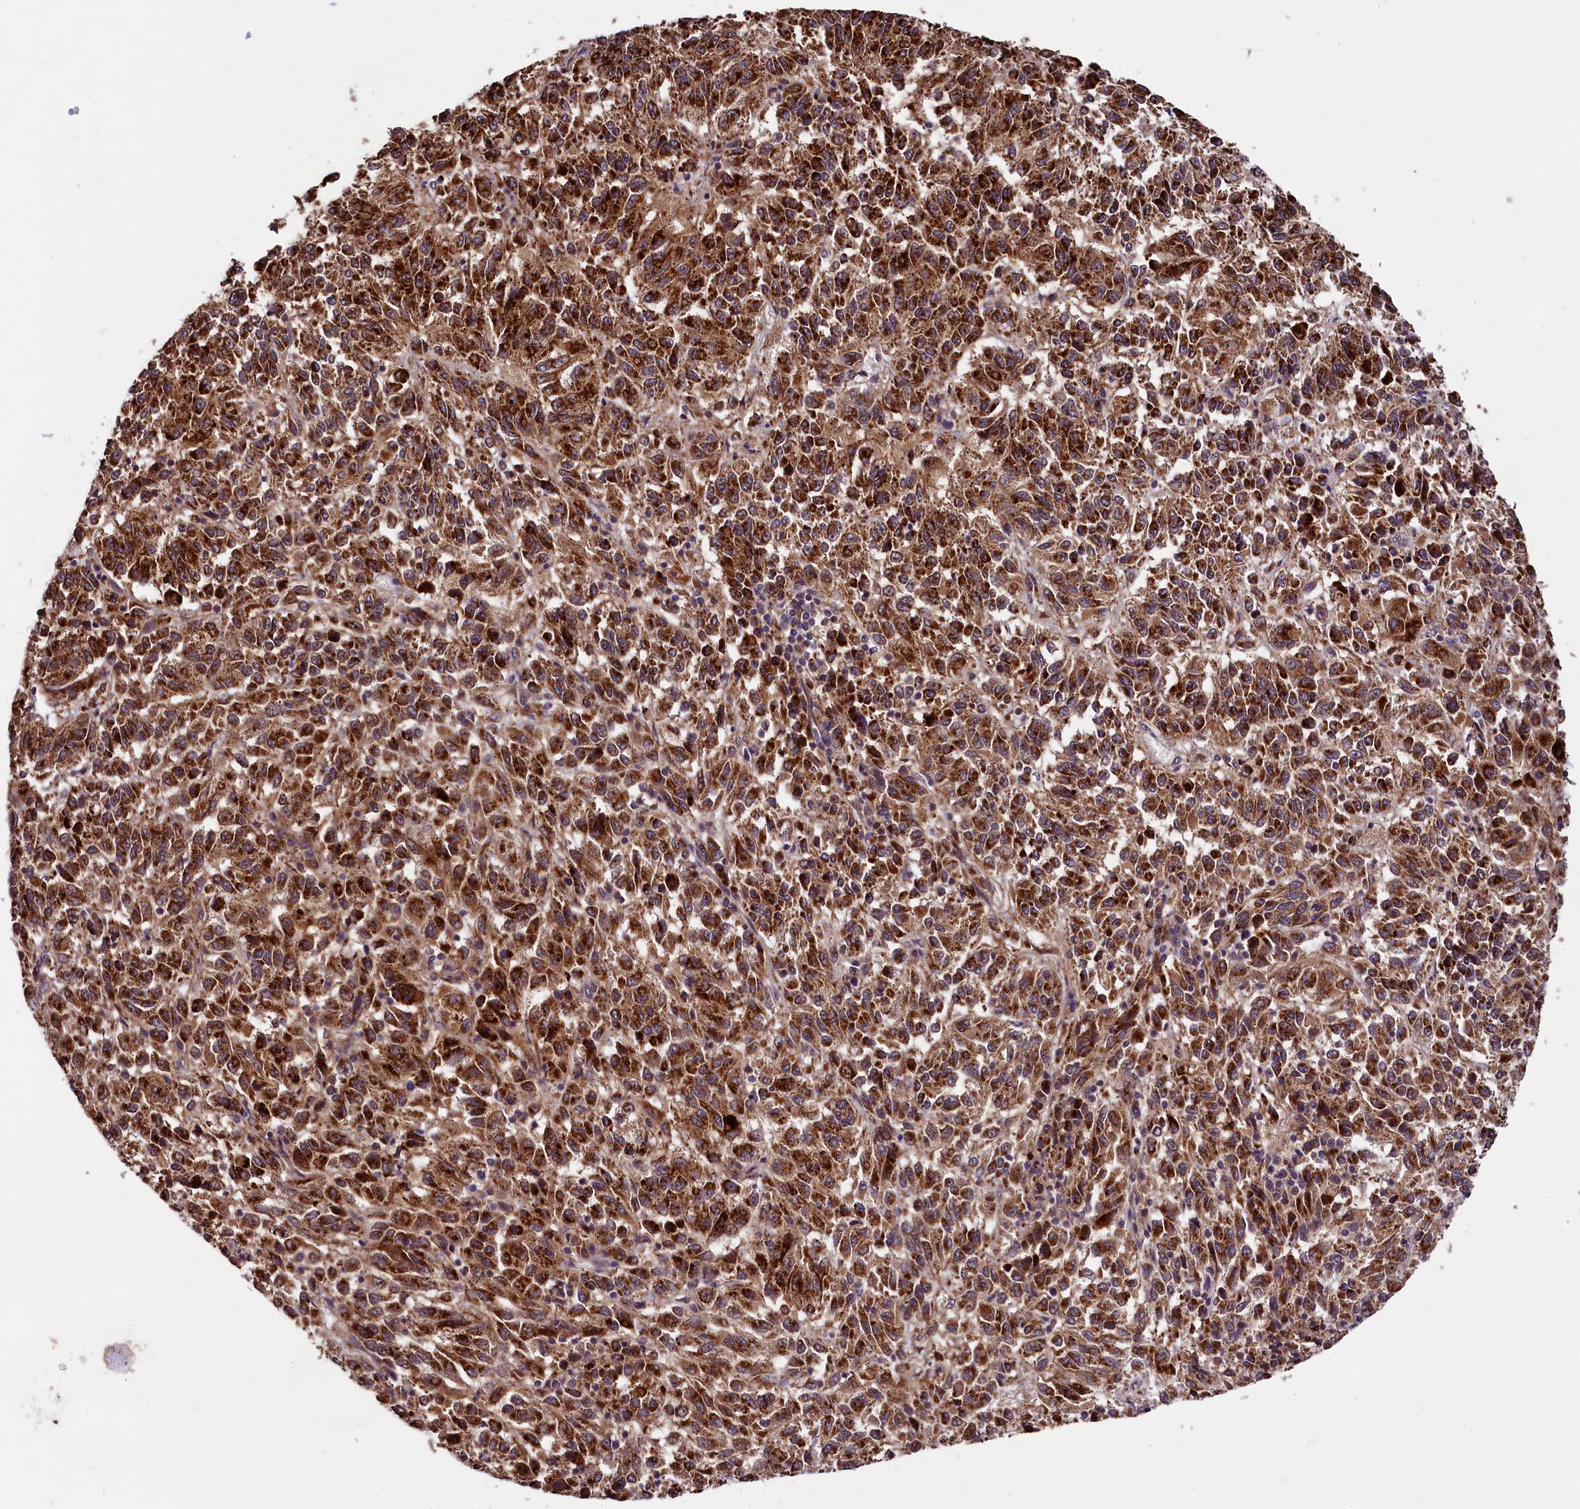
{"staining": {"intensity": "strong", "quantity": ">75%", "location": "cytoplasmic/membranous"}, "tissue": "melanoma", "cell_type": "Tumor cells", "image_type": "cancer", "snomed": [{"axis": "morphology", "description": "Malignant melanoma, Metastatic site"}, {"axis": "topography", "description": "Lung"}], "caption": "A photomicrograph of malignant melanoma (metastatic site) stained for a protein displays strong cytoplasmic/membranous brown staining in tumor cells.", "gene": "DOHH", "patient": {"sex": "male", "age": 64}}